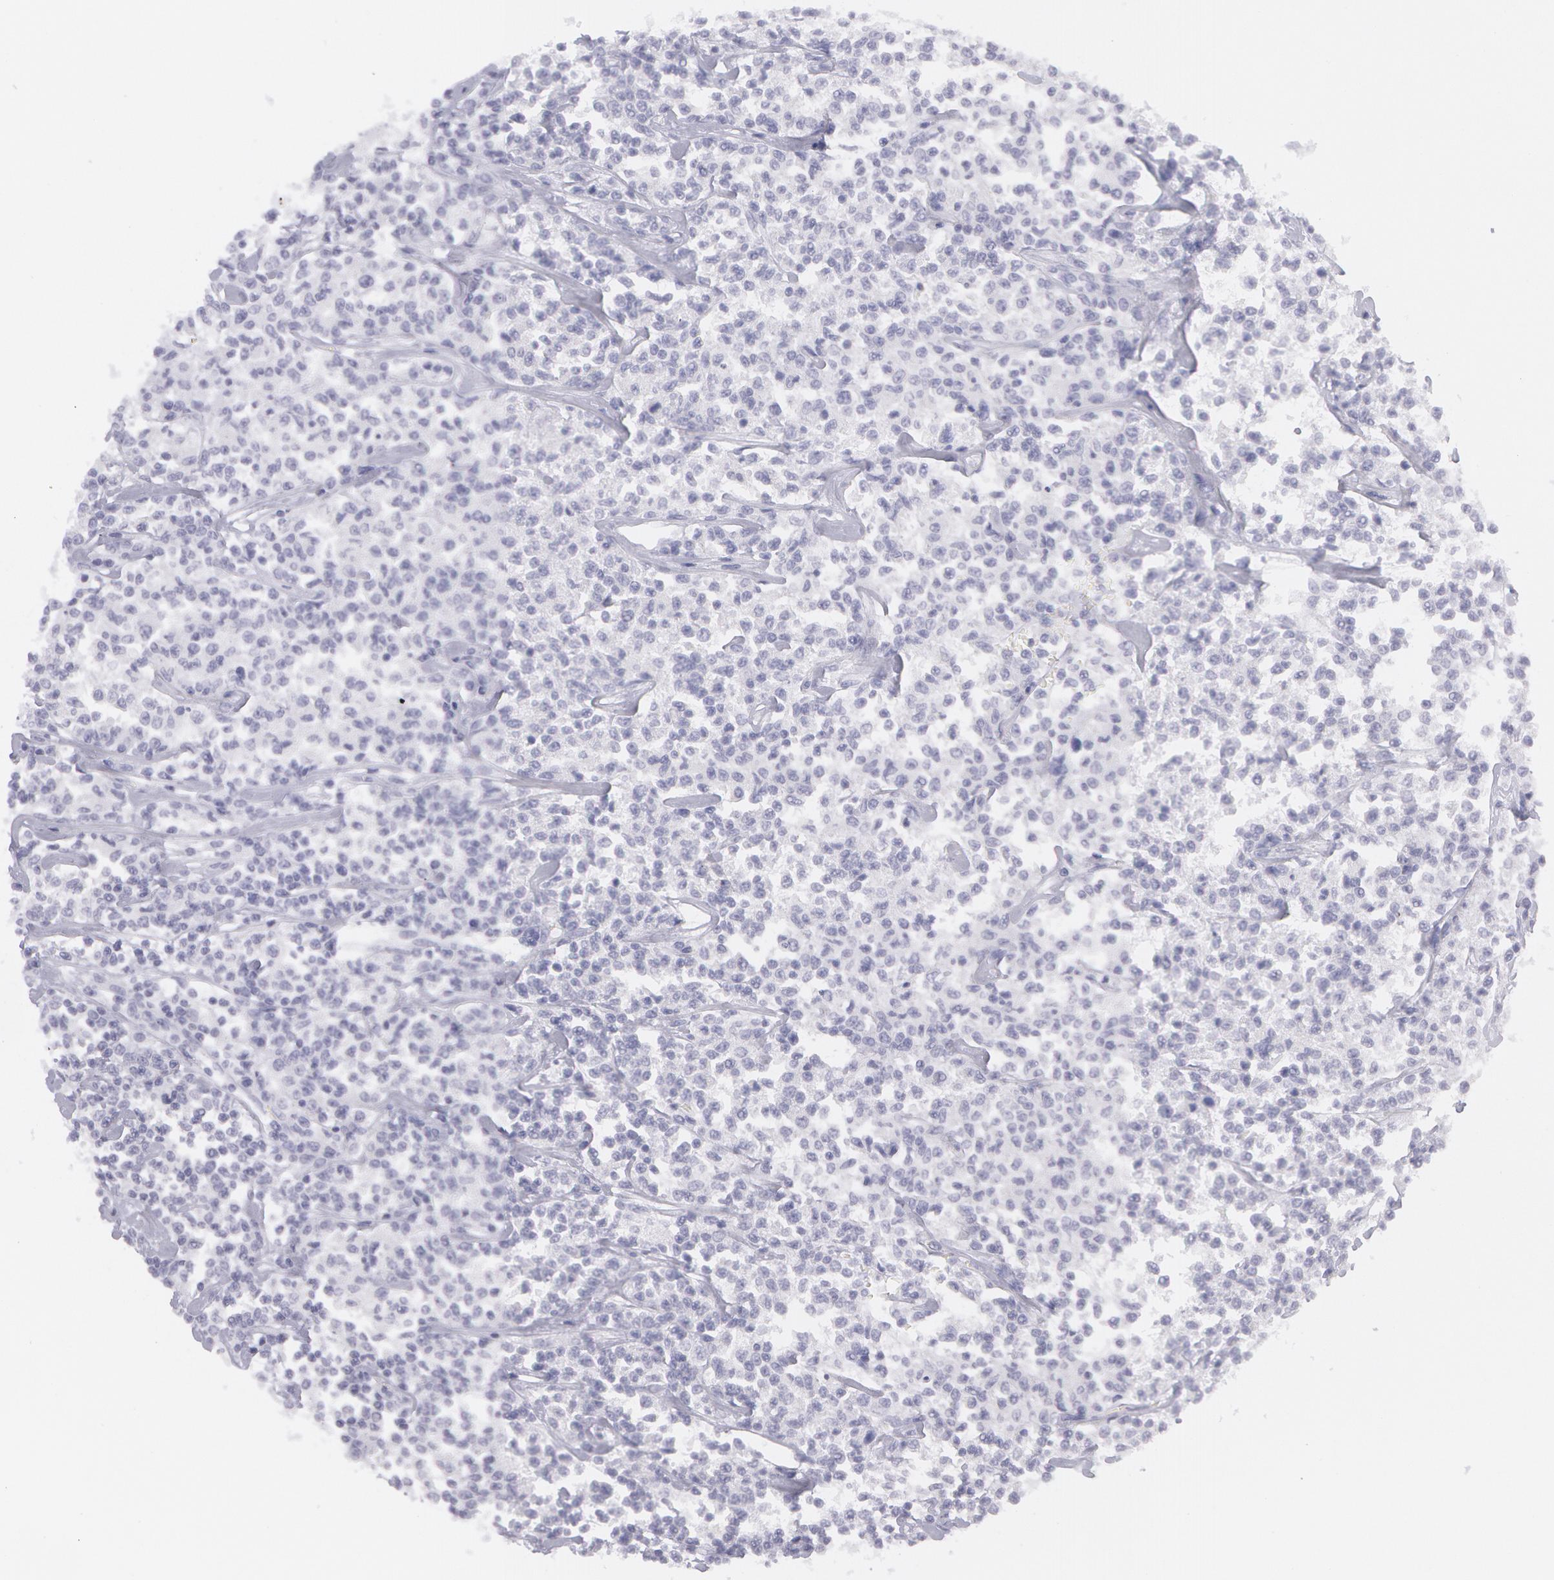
{"staining": {"intensity": "negative", "quantity": "none", "location": "none"}, "tissue": "lymphoma", "cell_type": "Tumor cells", "image_type": "cancer", "snomed": [{"axis": "morphology", "description": "Malignant lymphoma, non-Hodgkin's type, Low grade"}, {"axis": "topography", "description": "Small intestine"}], "caption": "High magnification brightfield microscopy of lymphoma stained with DAB (3,3'-diaminobenzidine) (brown) and counterstained with hematoxylin (blue): tumor cells show no significant staining.", "gene": "AMACR", "patient": {"sex": "female", "age": 59}}